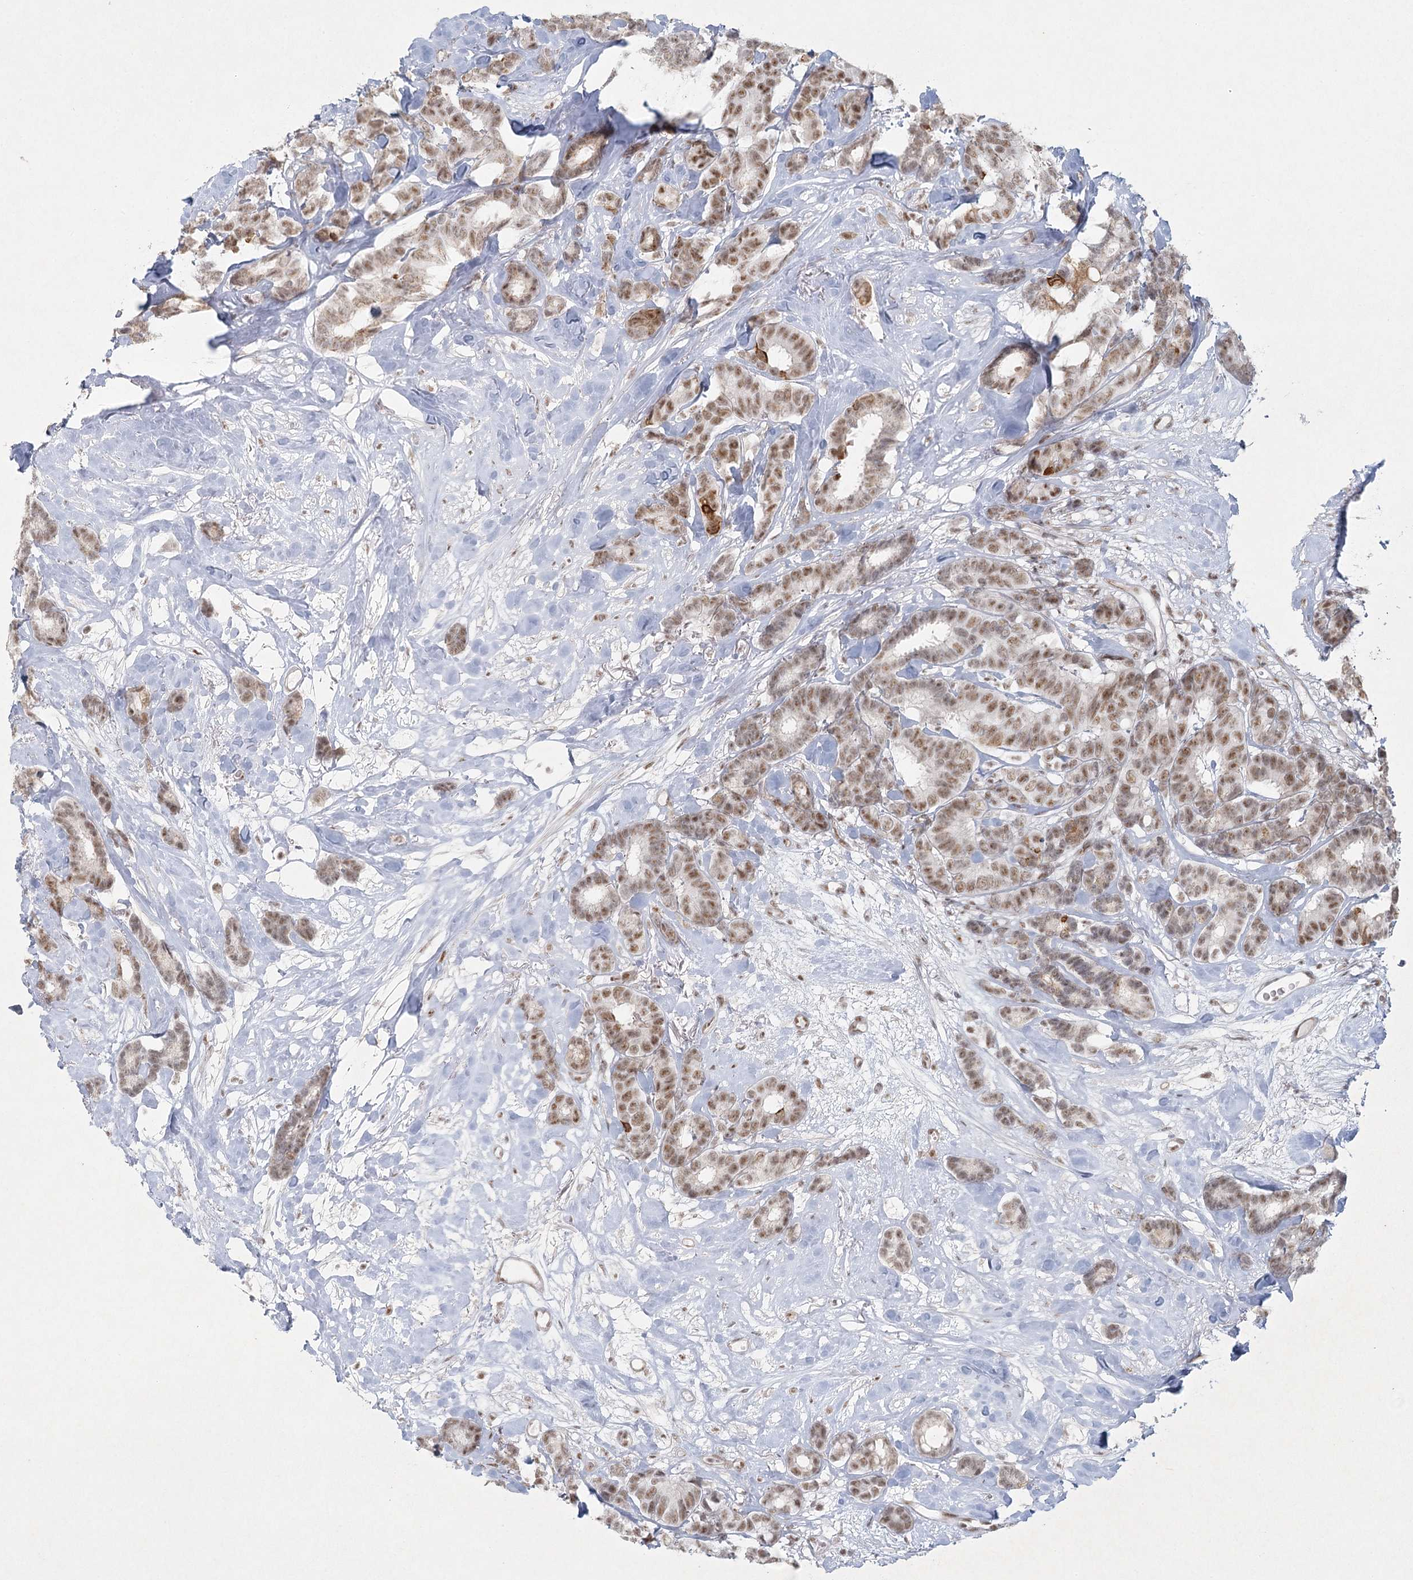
{"staining": {"intensity": "moderate", "quantity": ">75%", "location": "nuclear"}, "tissue": "breast cancer", "cell_type": "Tumor cells", "image_type": "cancer", "snomed": [{"axis": "morphology", "description": "Duct carcinoma"}, {"axis": "topography", "description": "Breast"}], "caption": "An image of breast cancer (intraductal carcinoma) stained for a protein reveals moderate nuclear brown staining in tumor cells.", "gene": "U2SURP", "patient": {"sex": "female", "age": 87}}